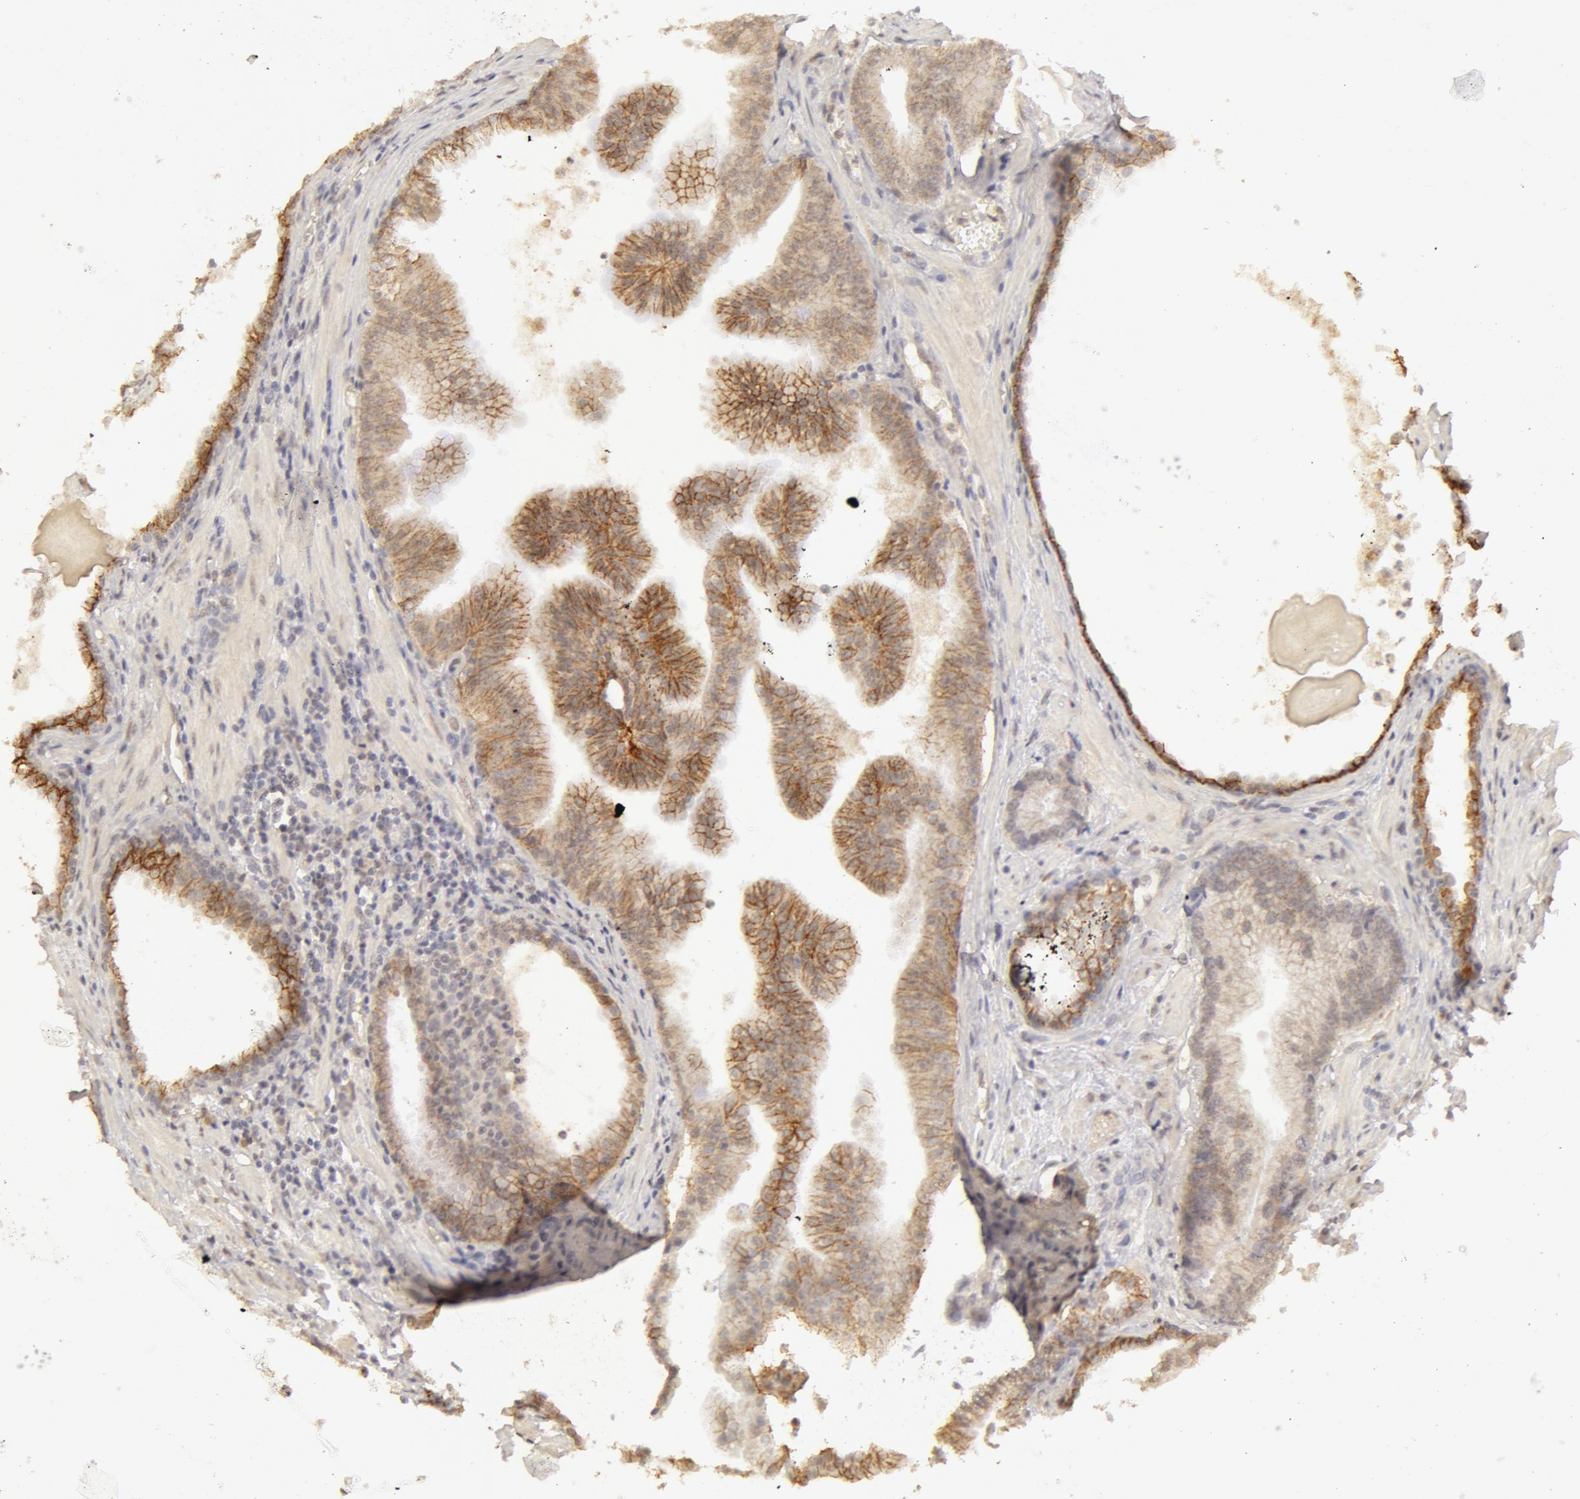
{"staining": {"intensity": "weak", "quantity": ">75%", "location": "cytoplasmic/membranous"}, "tissue": "prostate cancer", "cell_type": "Tumor cells", "image_type": "cancer", "snomed": [{"axis": "morphology", "description": "Adenocarcinoma, Low grade"}, {"axis": "topography", "description": "Prostate"}], "caption": "Prostate adenocarcinoma (low-grade) stained for a protein (brown) demonstrates weak cytoplasmic/membranous positive expression in about >75% of tumor cells.", "gene": "ADAM10", "patient": {"sex": "male", "age": 65}}